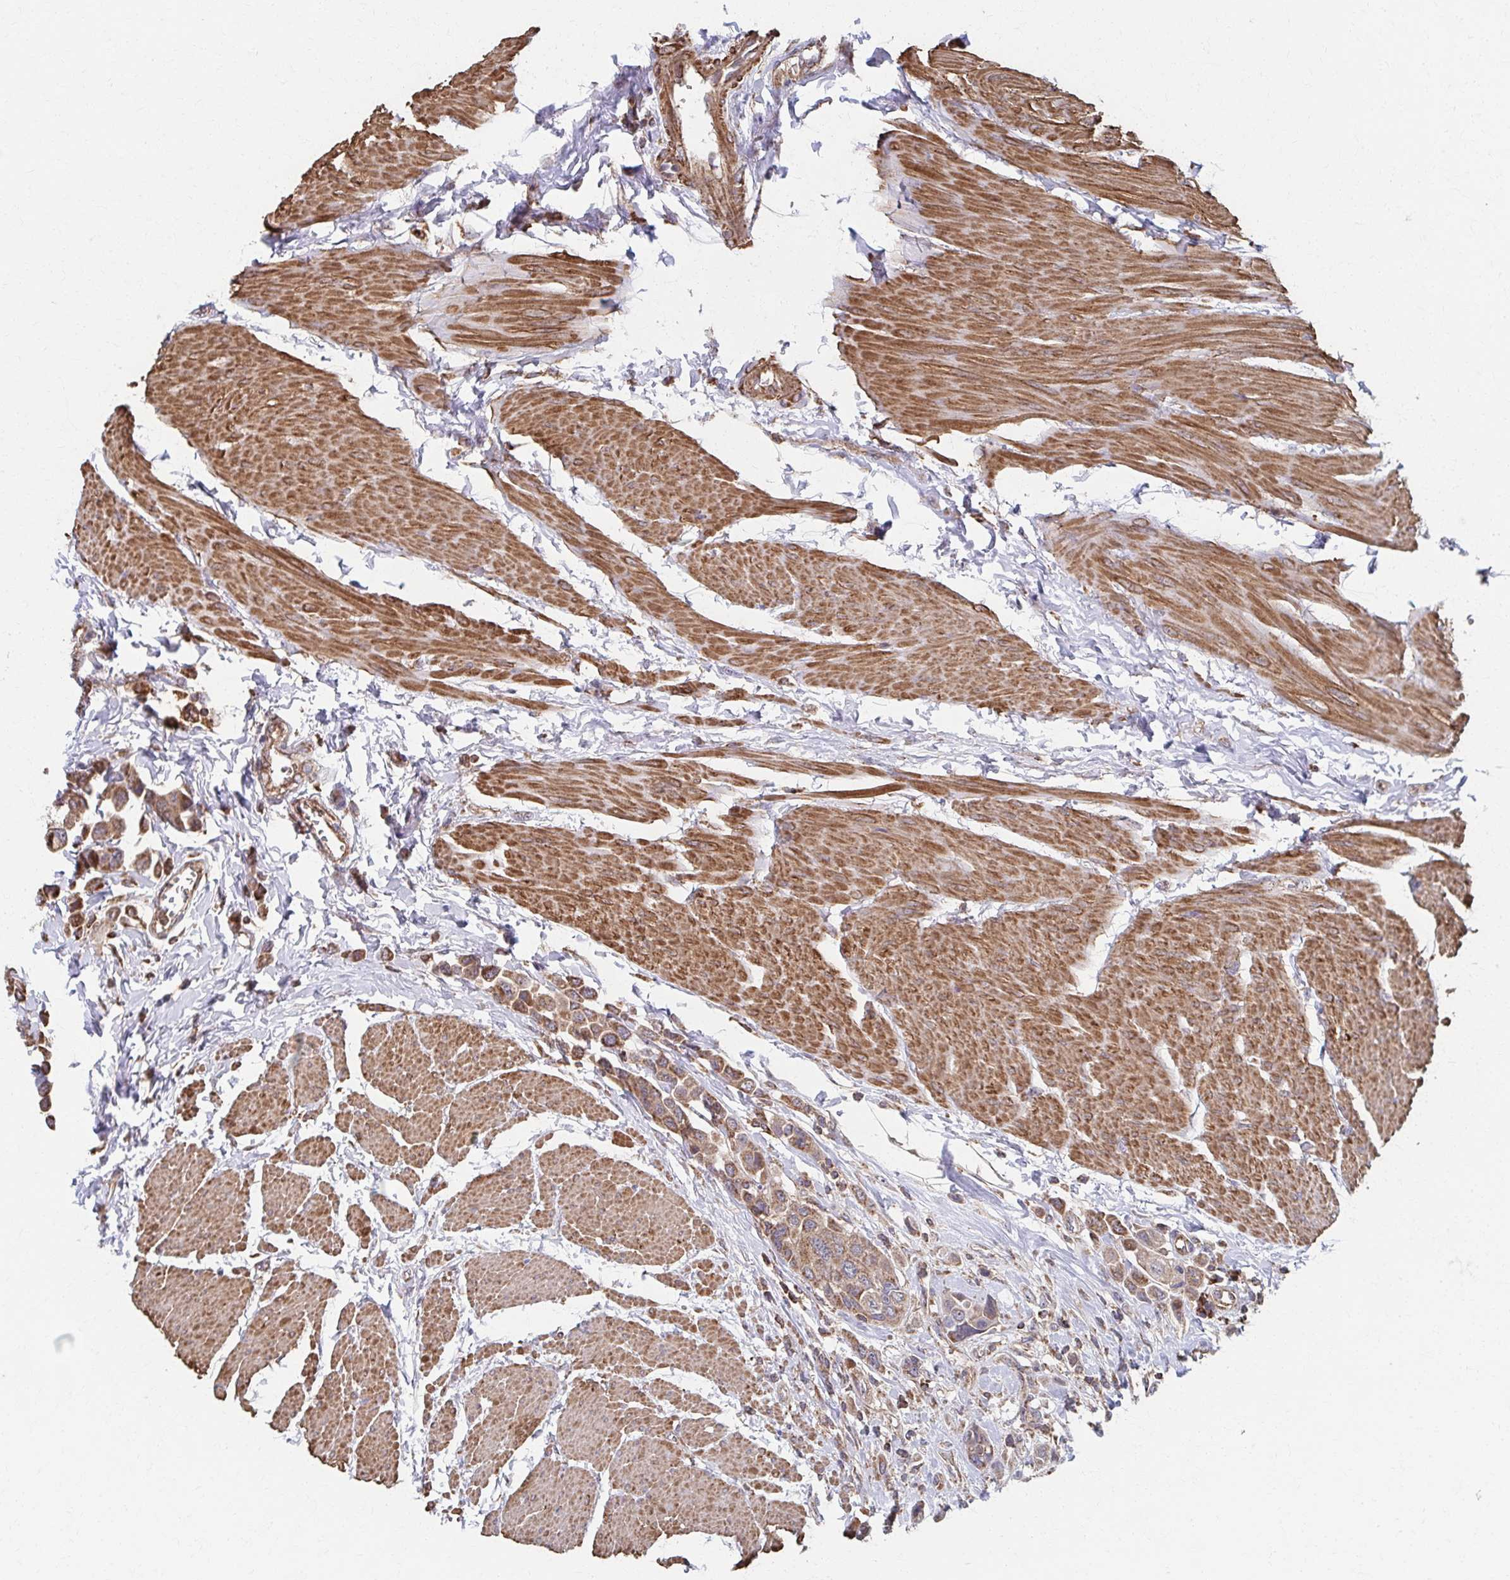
{"staining": {"intensity": "moderate", "quantity": ">75%", "location": "cytoplasmic/membranous"}, "tissue": "urothelial cancer", "cell_type": "Tumor cells", "image_type": "cancer", "snomed": [{"axis": "morphology", "description": "Urothelial carcinoma, High grade"}, {"axis": "topography", "description": "Urinary bladder"}], "caption": "The image shows immunohistochemical staining of urothelial cancer. There is moderate cytoplasmic/membranous staining is seen in about >75% of tumor cells.", "gene": "KLHL34", "patient": {"sex": "male", "age": 50}}